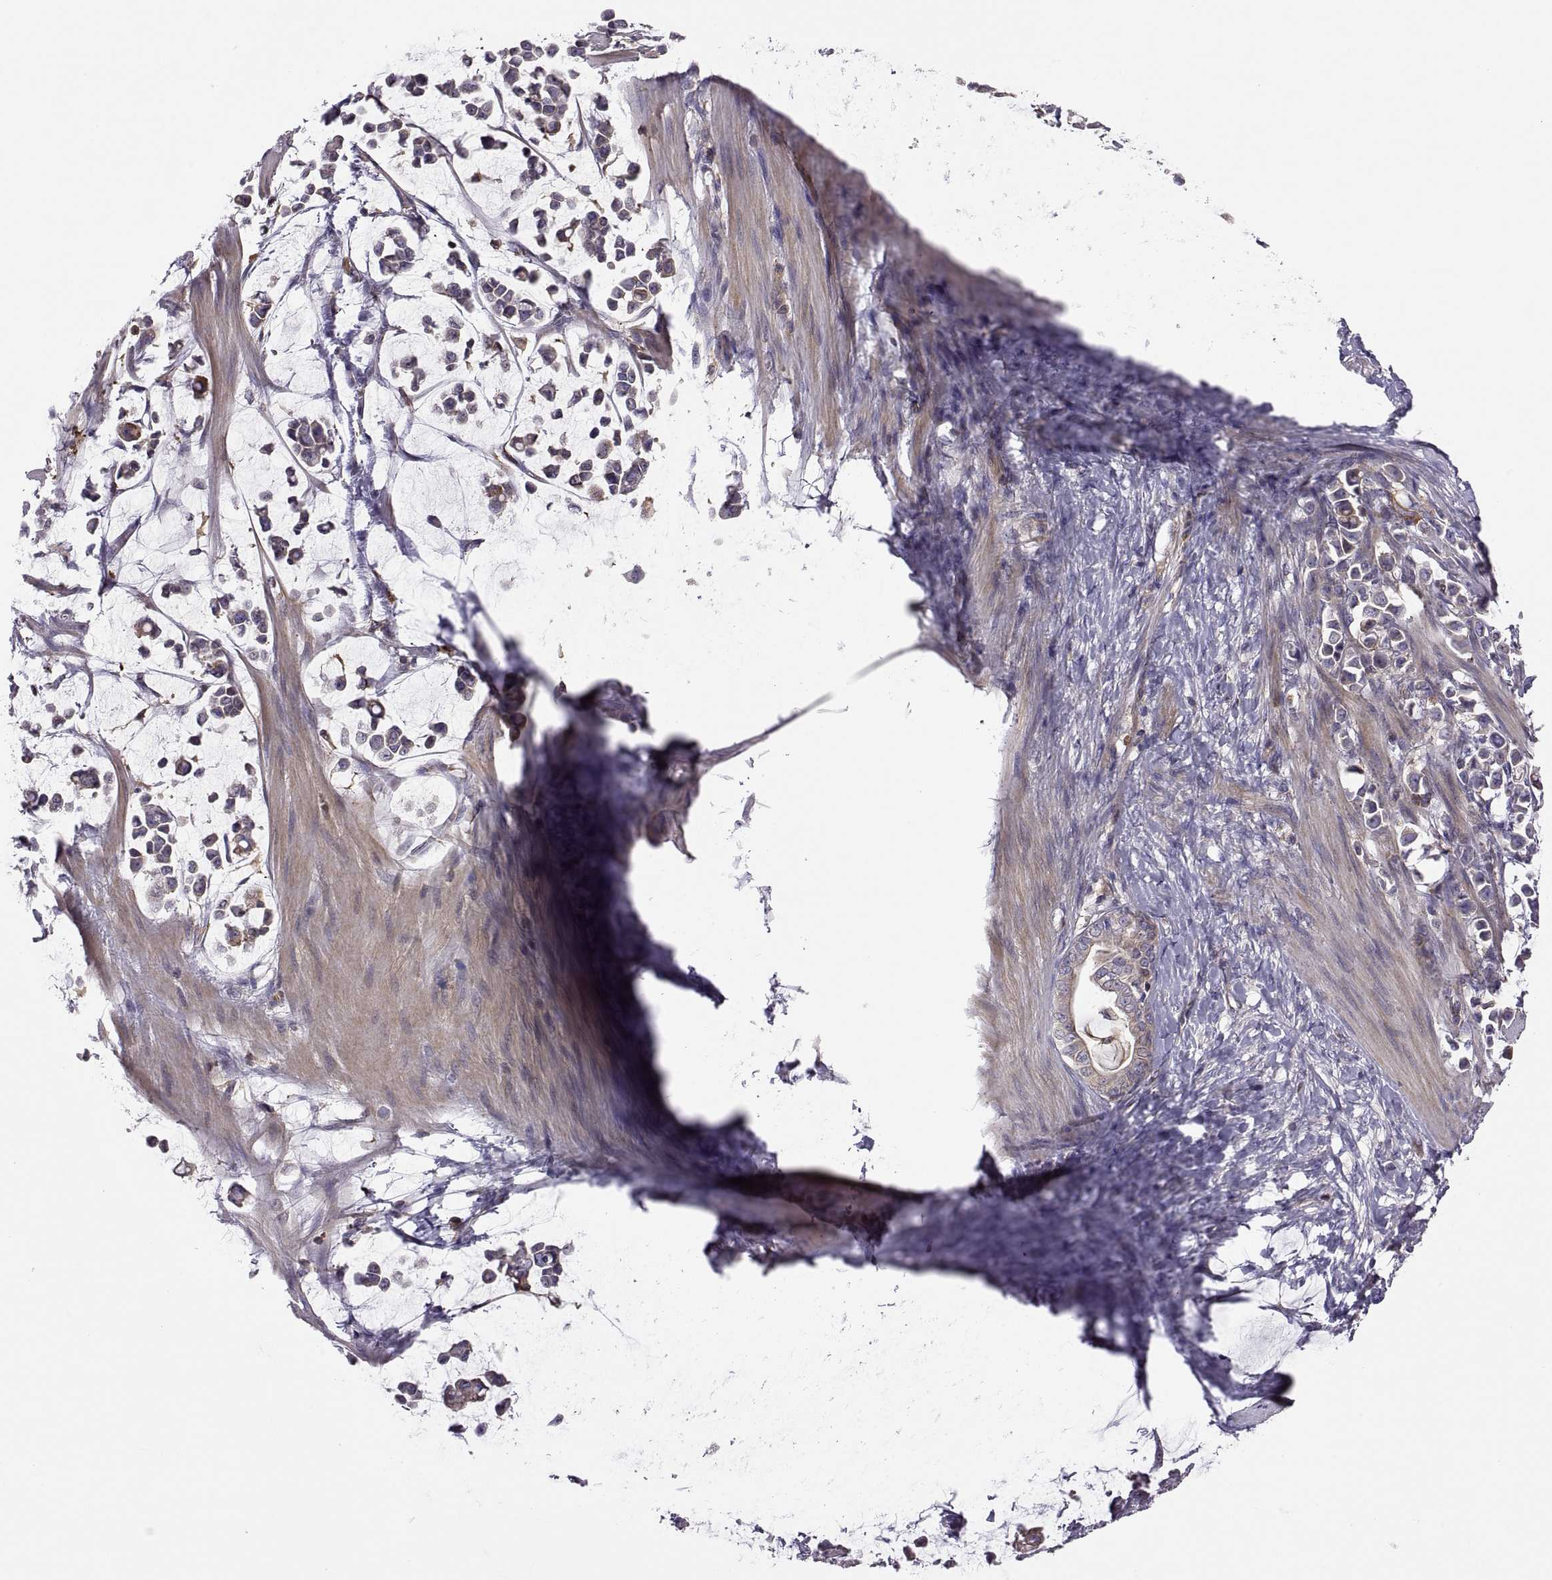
{"staining": {"intensity": "weak", "quantity": "<25%", "location": "cytoplasmic/membranous"}, "tissue": "stomach cancer", "cell_type": "Tumor cells", "image_type": "cancer", "snomed": [{"axis": "morphology", "description": "Adenocarcinoma, NOS"}, {"axis": "topography", "description": "Stomach"}], "caption": "High power microscopy micrograph of an immunohistochemistry (IHC) histopathology image of stomach cancer, revealing no significant positivity in tumor cells.", "gene": "SPATA32", "patient": {"sex": "male", "age": 82}}